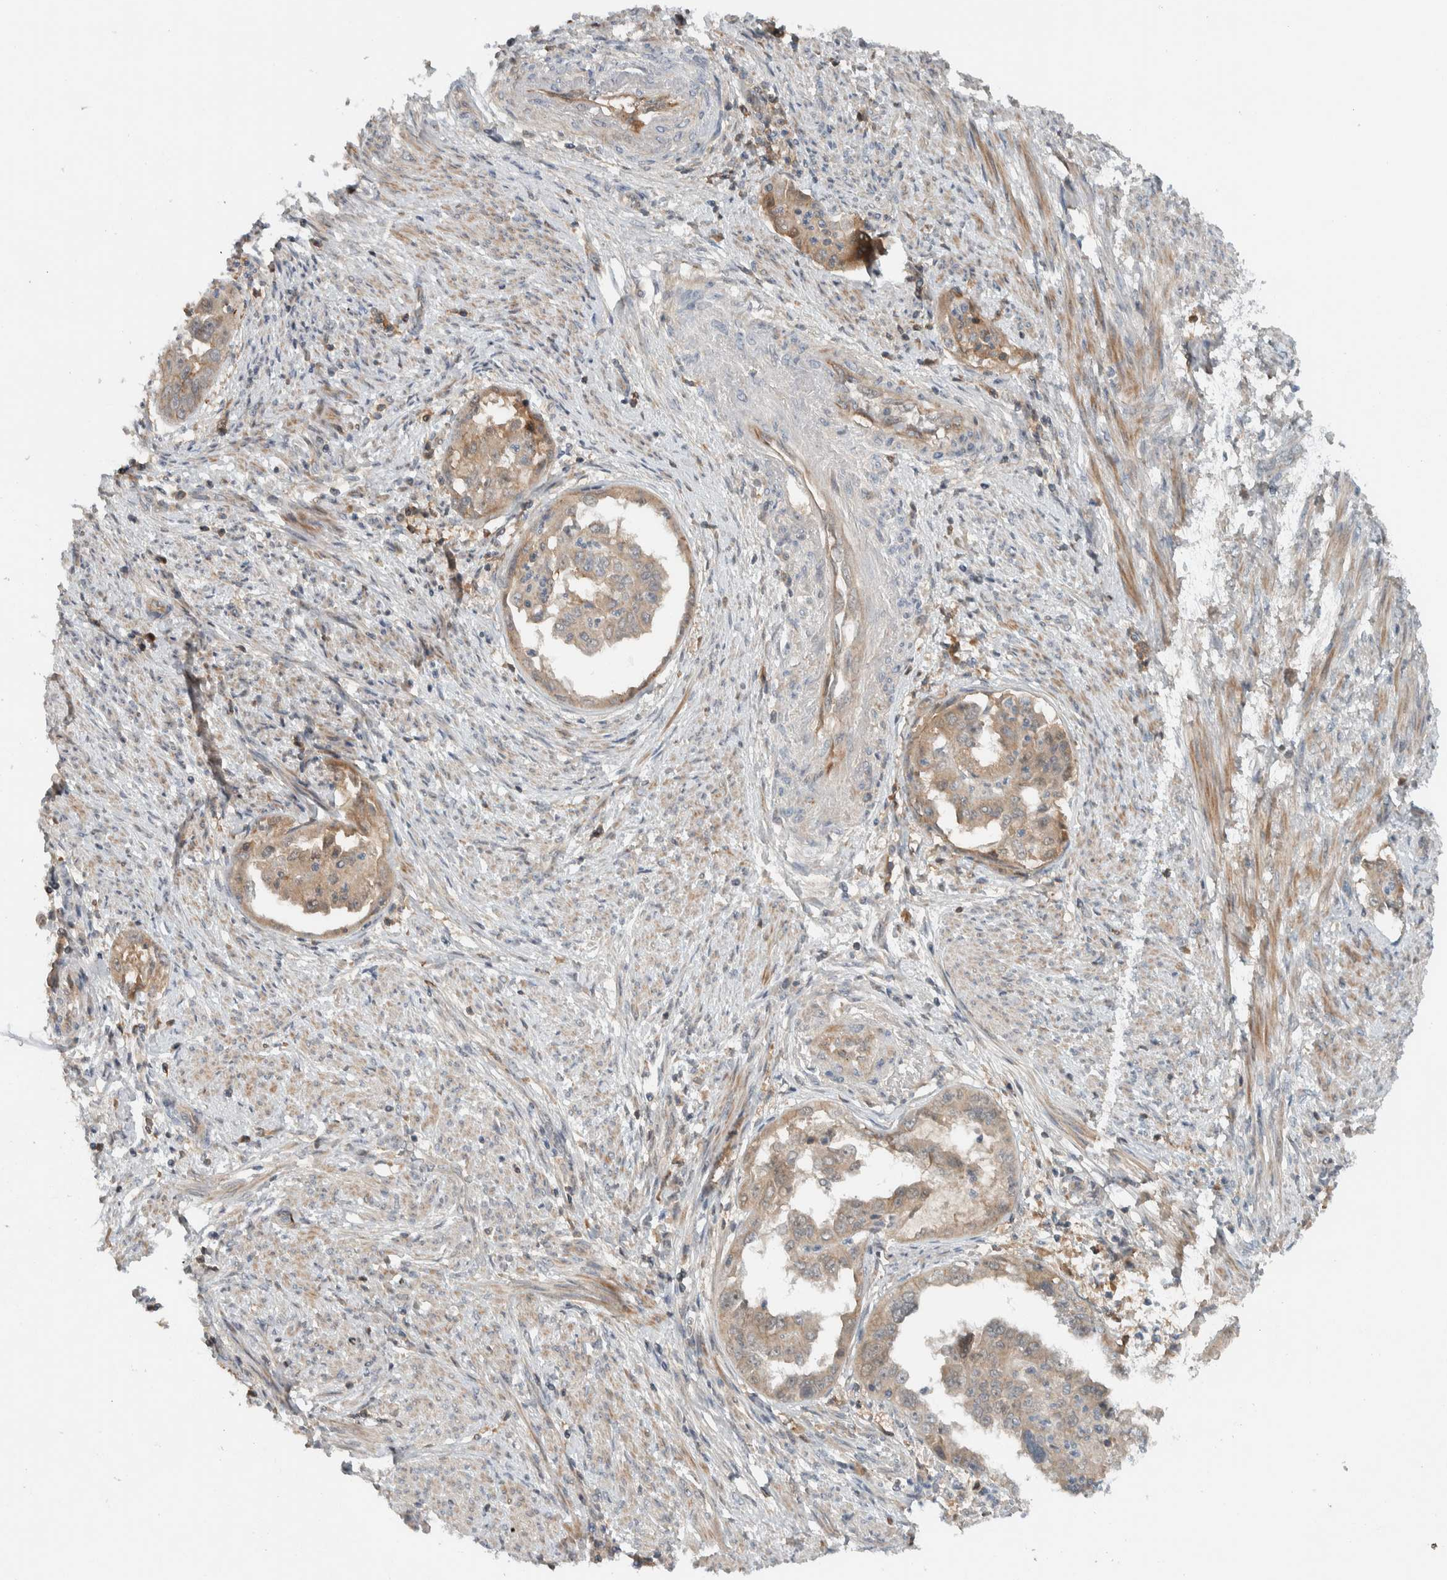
{"staining": {"intensity": "weak", "quantity": ">75%", "location": "cytoplasmic/membranous"}, "tissue": "endometrial cancer", "cell_type": "Tumor cells", "image_type": "cancer", "snomed": [{"axis": "morphology", "description": "Adenocarcinoma, NOS"}, {"axis": "topography", "description": "Endometrium"}], "caption": "Endometrial cancer (adenocarcinoma) stained for a protein displays weak cytoplasmic/membranous positivity in tumor cells.", "gene": "ARMC7", "patient": {"sex": "female", "age": 85}}